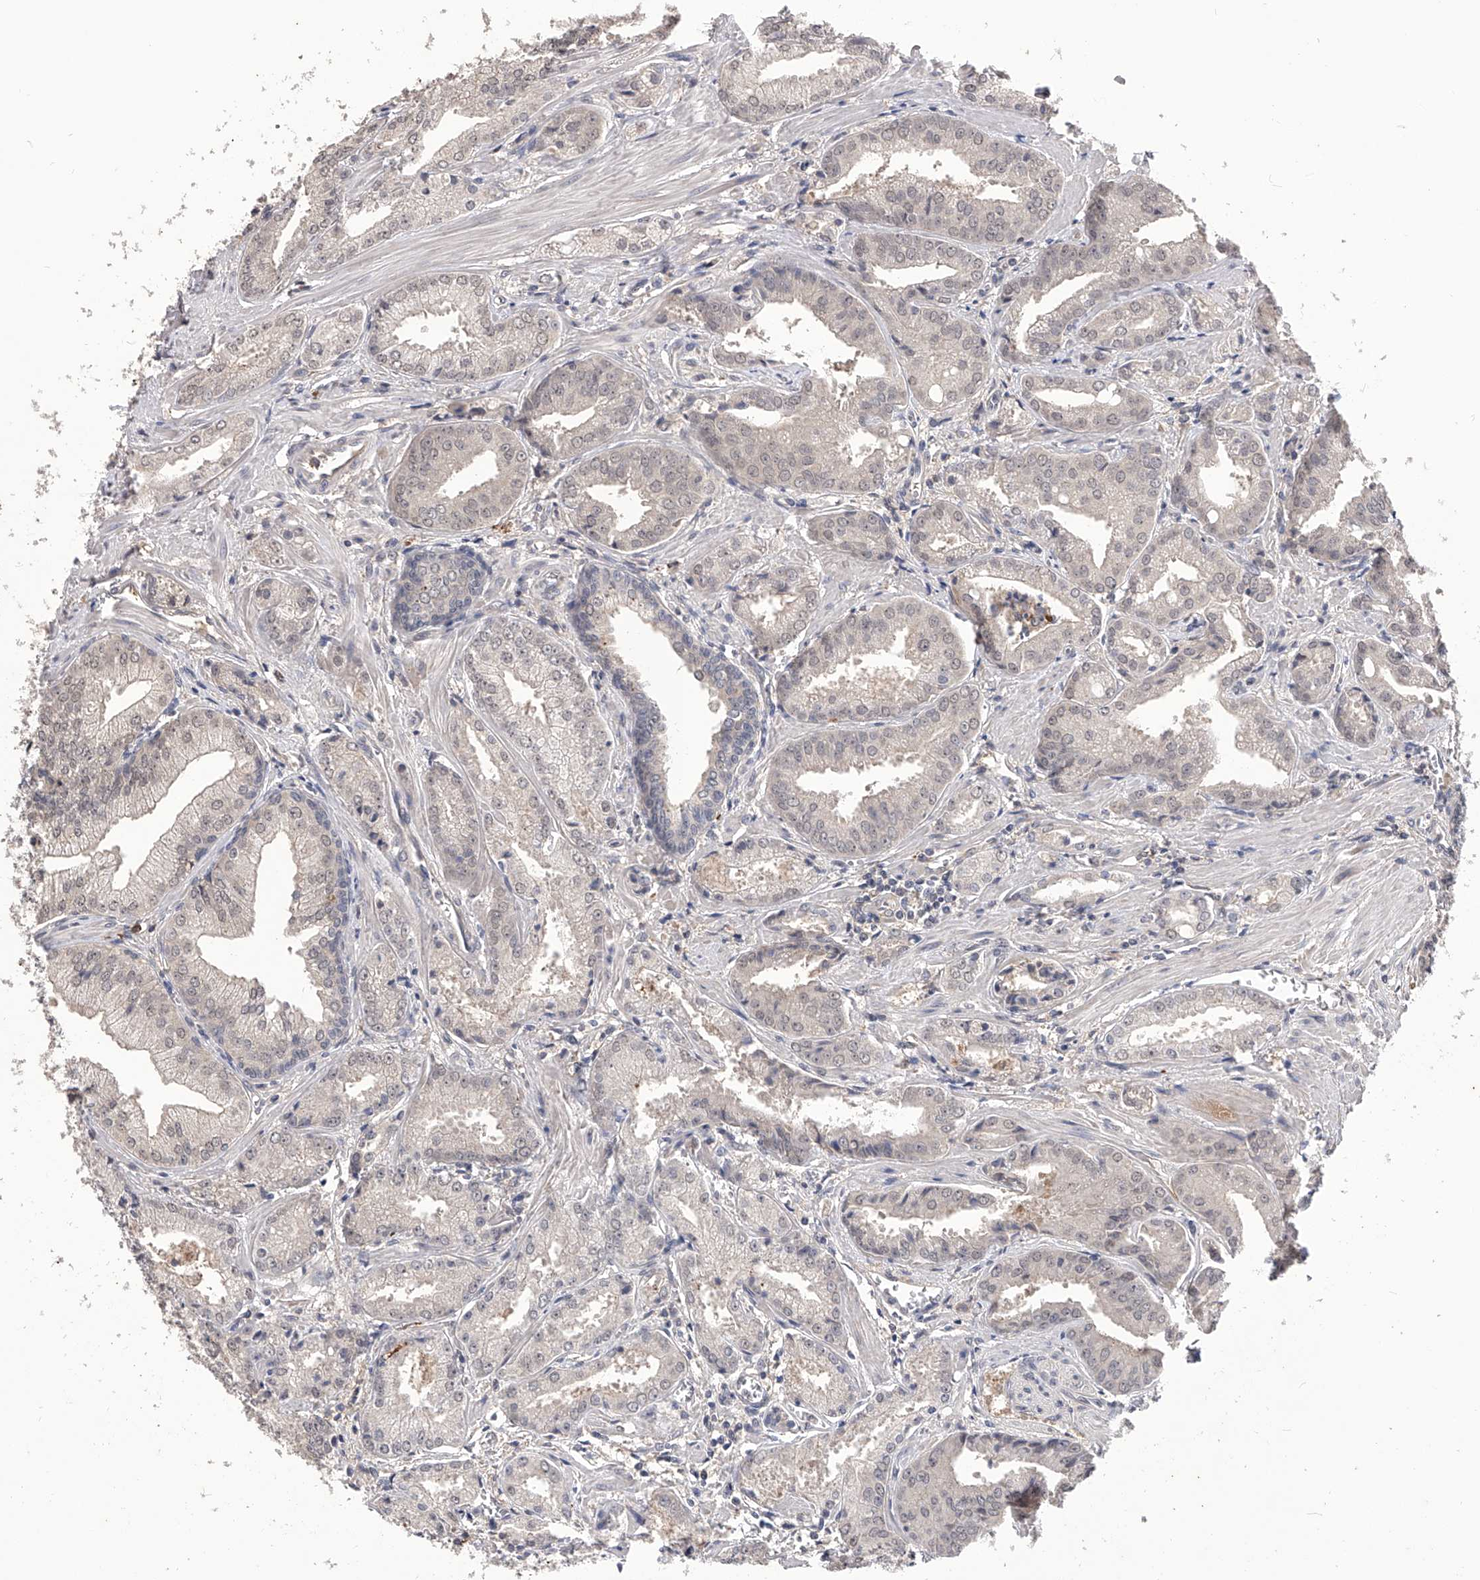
{"staining": {"intensity": "negative", "quantity": "none", "location": "none"}, "tissue": "prostate cancer", "cell_type": "Tumor cells", "image_type": "cancer", "snomed": [{"axis": "morphology", "description": "Adenocarcinoma, Low grade"}, {"axis": "topography", "description": "Prostate"}], "caption": "Histopathology image shows no significant protein positivity in tumor cells of prostate cancer. The staining was performed using DAB (3,3'-diaminobenzidine) to visualize the protein expression in brown, while the nuclei were stained in blue with hematoxylin (Magnification: 20x).", "gene": "CFAP410", "patient": {"sex": "male", "age": 67}}